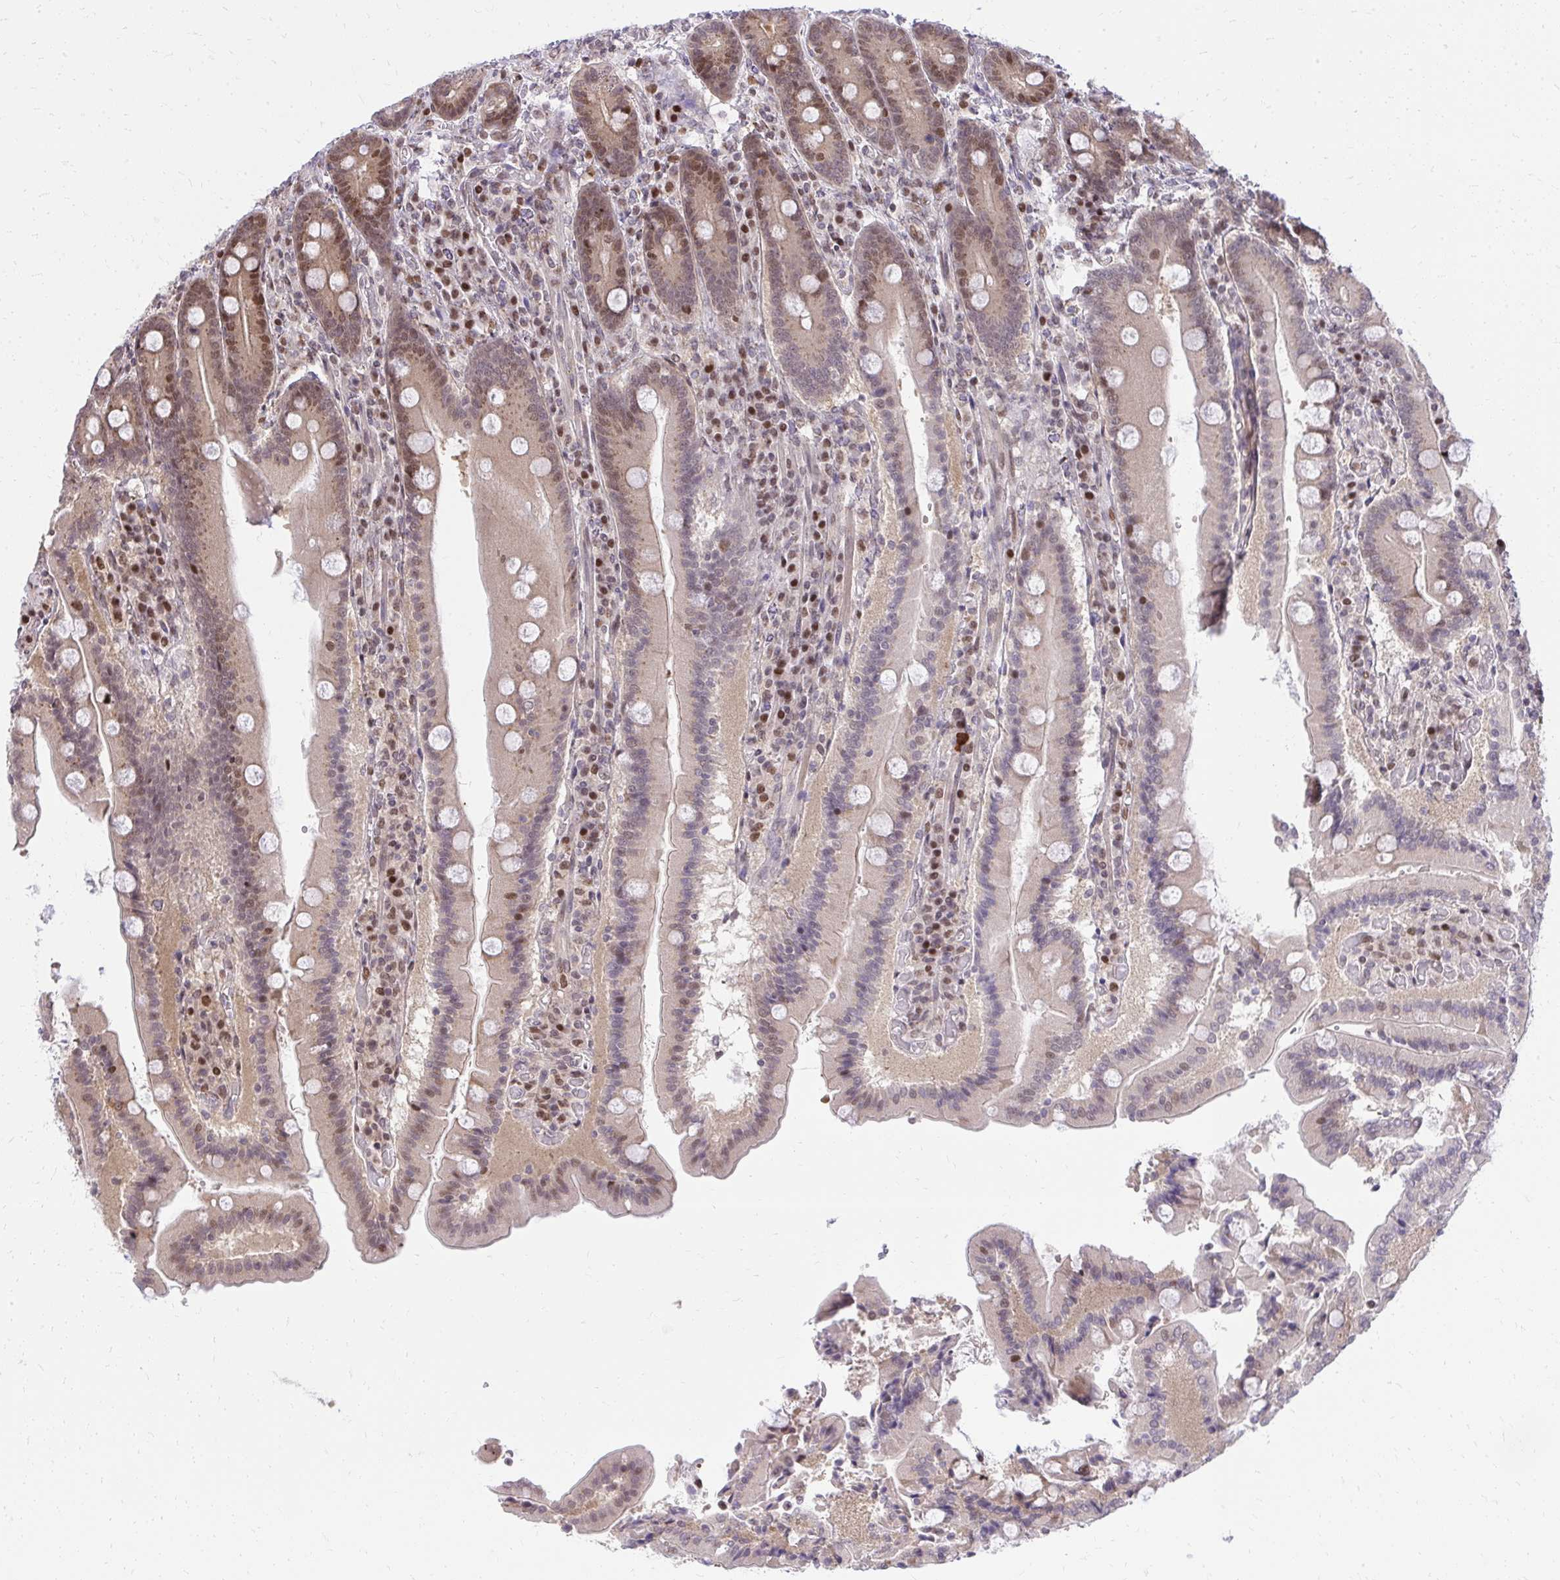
{"staining": {"intensity": "moderate", "quantity": "25%-75%", "location": "cytoplasmic/membranous,nuclear"}, "tissue": "duodenum", "cell_type": "Glandular cells", "image_type": "normal", "snomed": [{"axis": "morphology", "description": "Normal tissue, NOS"}, {"axis": "topography", "description": "Duodenum"}], "caption": "High-magnification brightfield microscopy of benign duodenum stained with DAB (3,3'-diaminobenzidine) (brown) and counterstained with hematoxylin (blue). glandular cells exhibit moderate cytoplasmic/membranous,nuclear expression is appreciated in approximately25%-75% of cells. The staining is performed using DAB brown chromogen to label protein expression. The nuclei are counter-stained blue using hematoxylin.", "gene": "PIGY", "patient": {"sex": "female", "age": 62}}